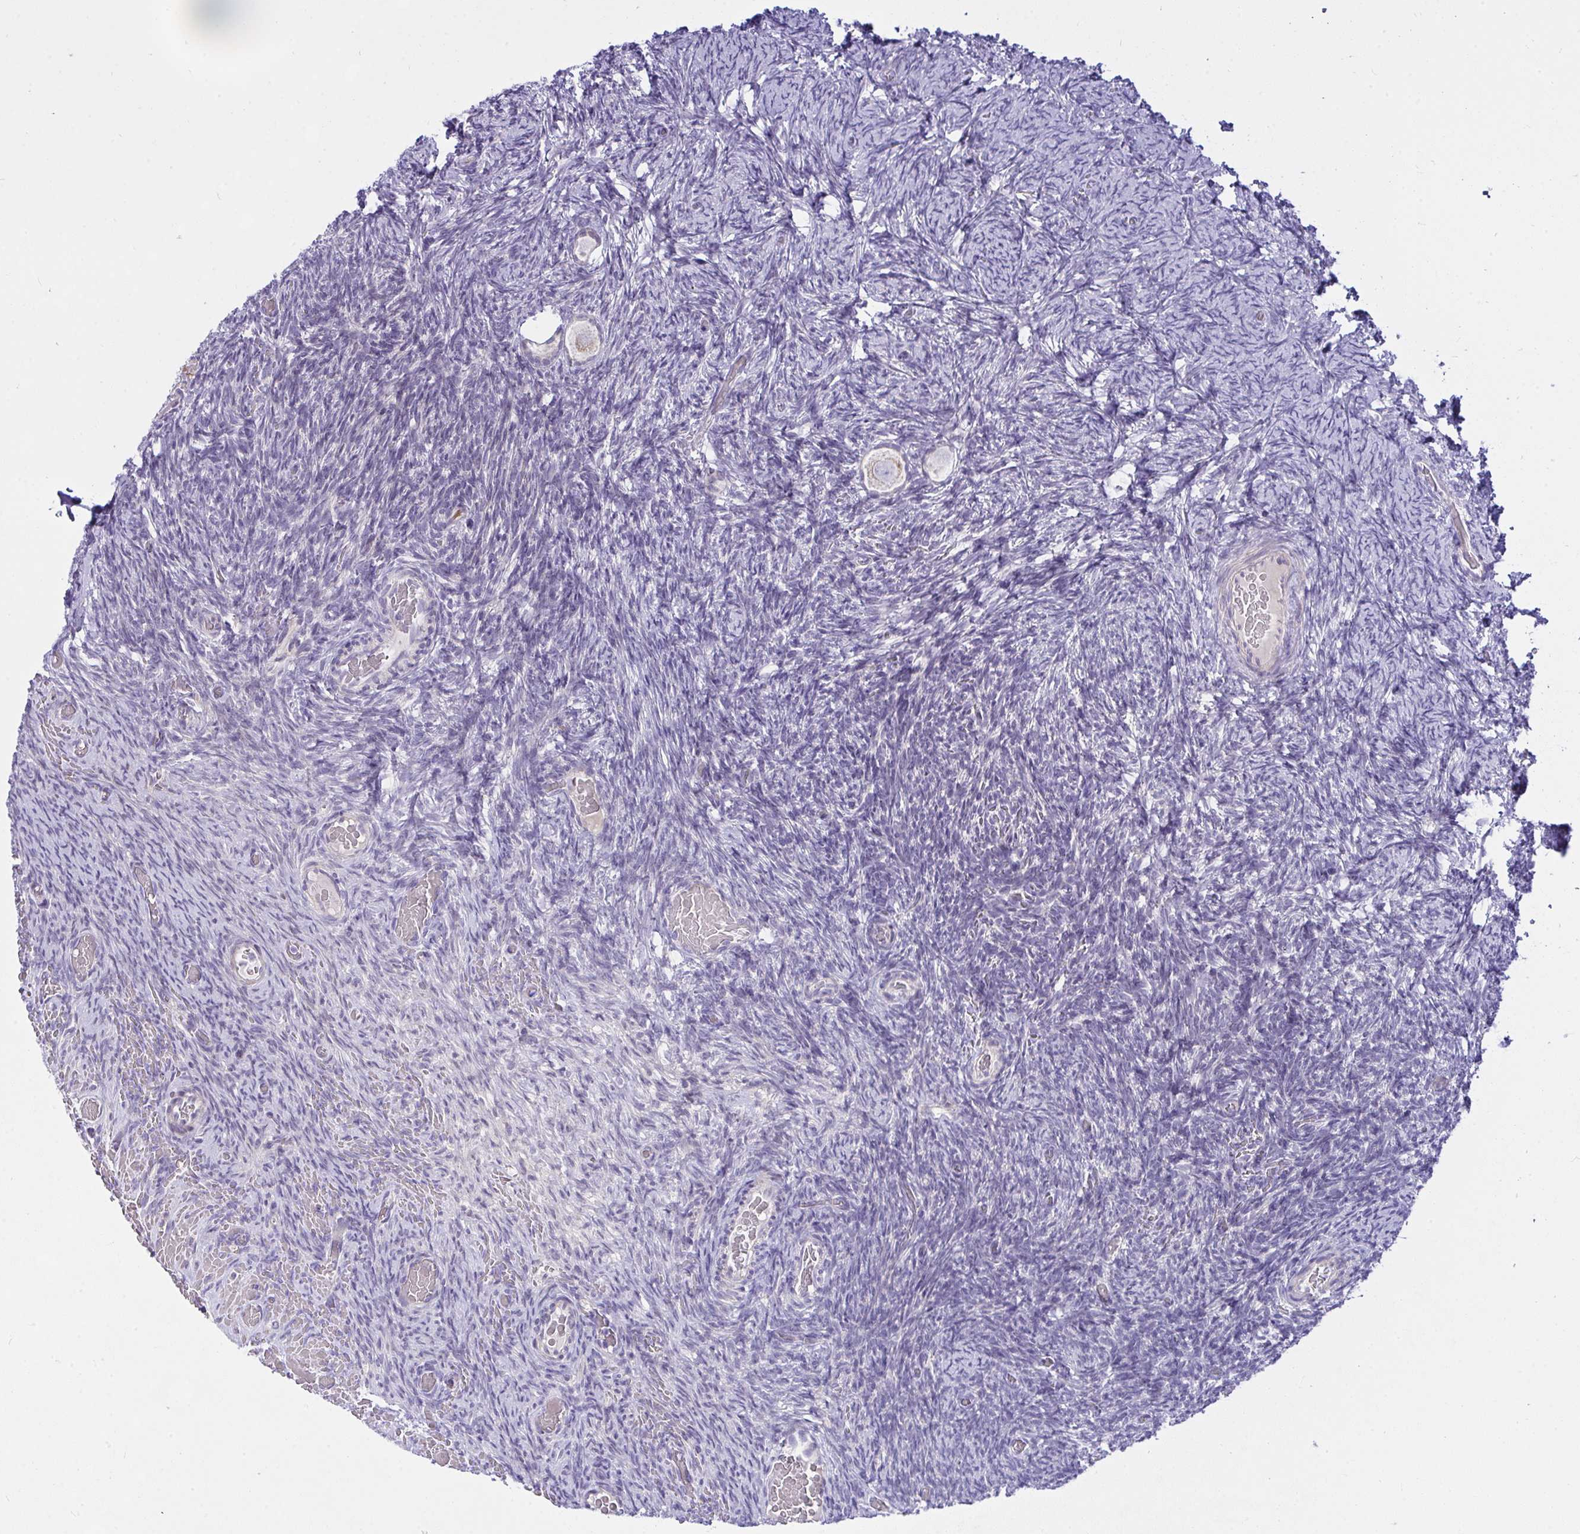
{"staining": {"intensity": "weak", "quantity": ">75%", "location": "cytoplasmic/membranous"}, "tissue": "ovary", "cell_type": "Follicle cells", "image_type": "normal", "snomed": [{"axis": "morphology", "description": "Normal tissue, NOS"}, {"axis": "topography", "description": "Ovary"}], "caption": "An IHC micrograph of normal tissue is shown. Protein staining in brown shows weak cytoplasmic/membranous positivity in ovary within follicle cells. (DAB (3,3'-diaminobenzidine) IHC, brown staining for protein, blue staining for nuclei).", "gene": "CEP63", "patient": {"sex": "female", "age": 34}}